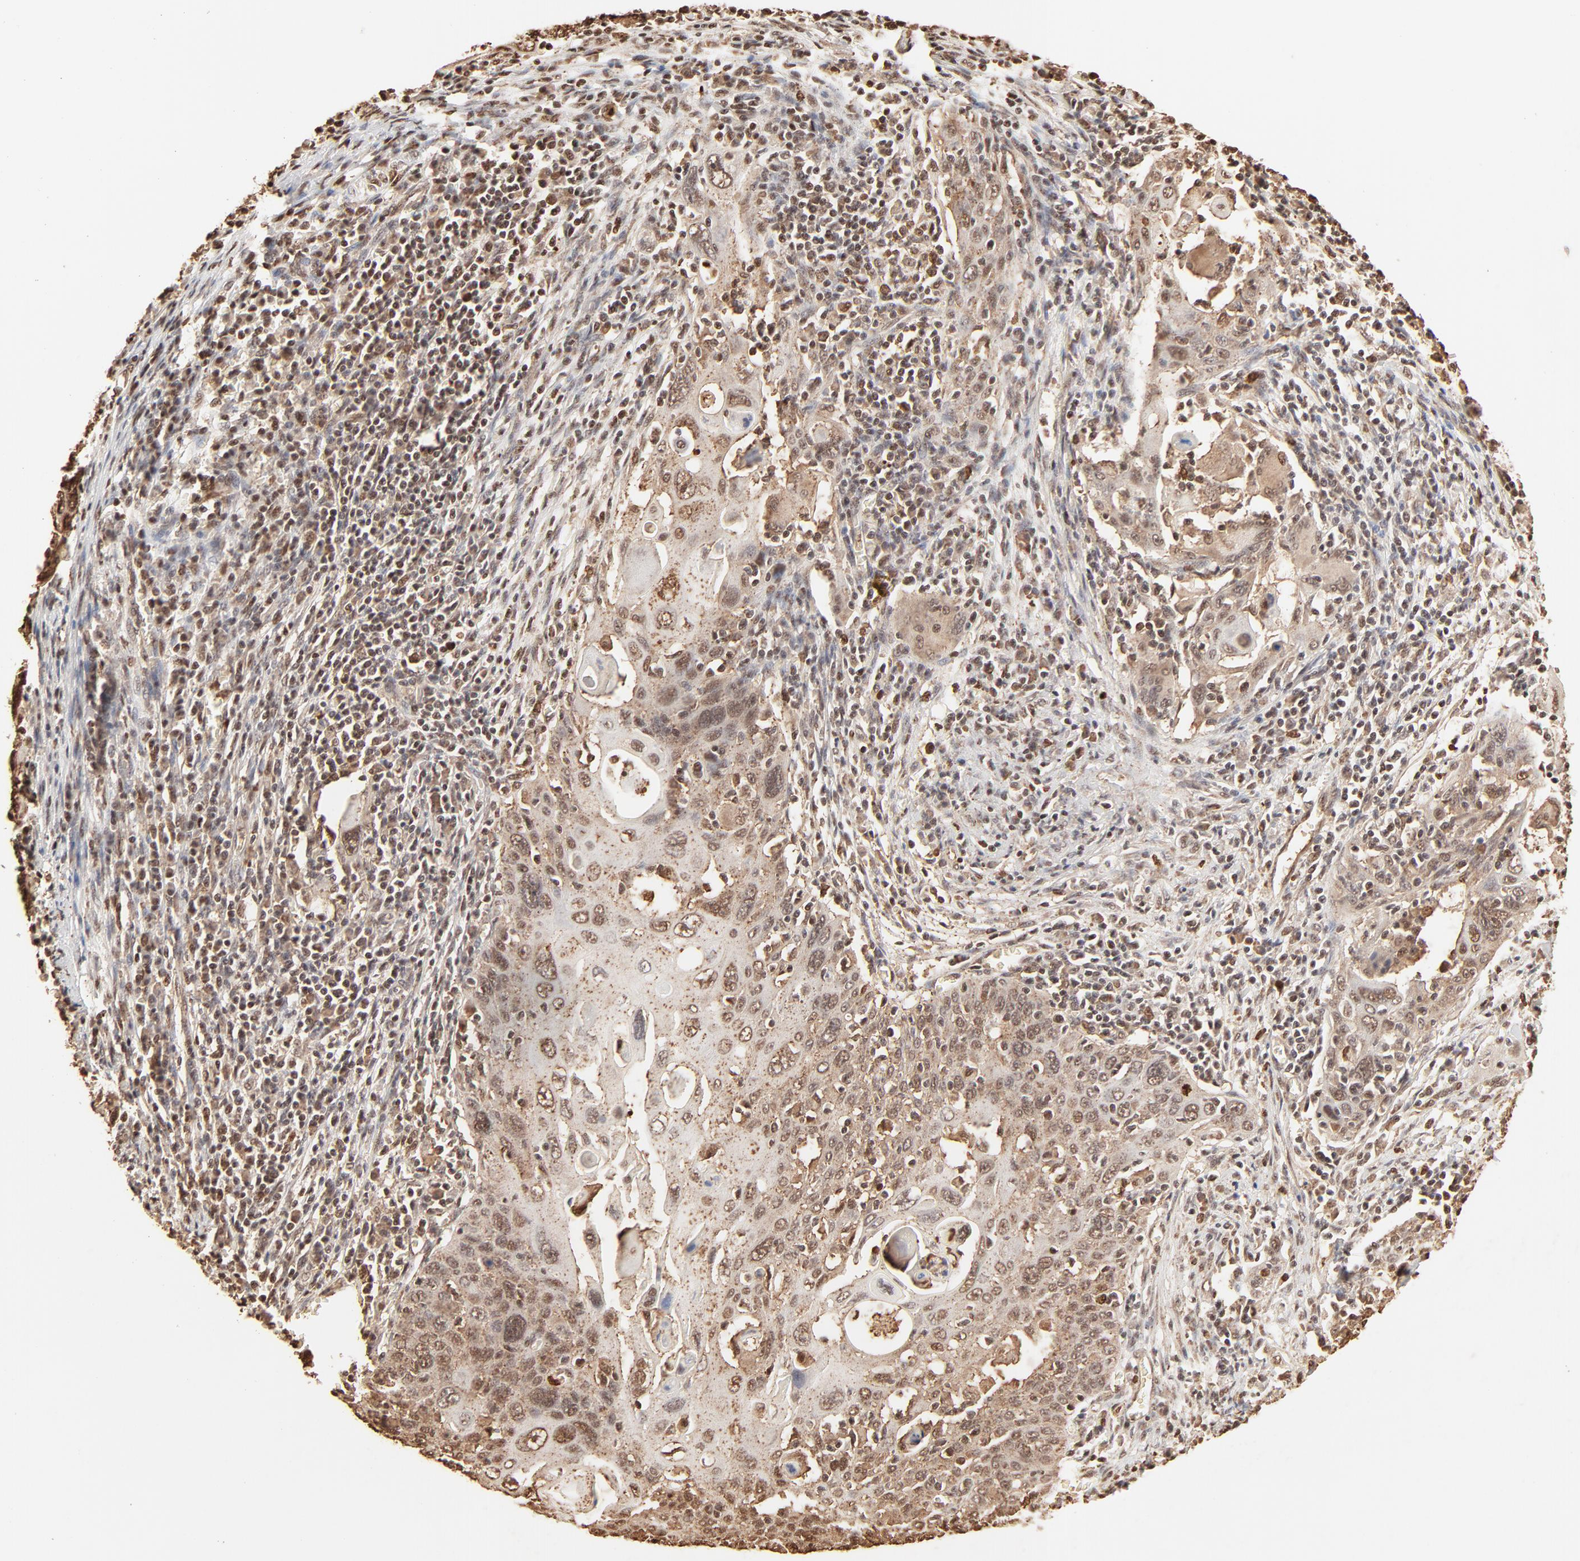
{"staining": {"intensity": "moderate", "quantity": "25%-75%", "location": "cytoplasmic/membranous,nuclear"}, "tissue": "cervical cancer", "cell_type": "Tumor cells", "image_type": "cancer", "snomed": [{"axis": "morphology", "description": "Squamous cell carcinoma, NOS"}, {"axis": "topography", "description": "Cervix"}], "caption": "Immunohistochemistry (IHC) micrograph of neoplastic tissue: cervical squamous cell carcinoma stained using immunohistochemistry (IHC) exhibits medium levels of moderate protein expression localized specifically in the cytoplasmic/membranous and nuclear of tumor cells, appearing as a cytoplasmic/membranous and nuclear brown color.", "gene": "FAM50A", "patient": {"sex": "female", "age": 54}}